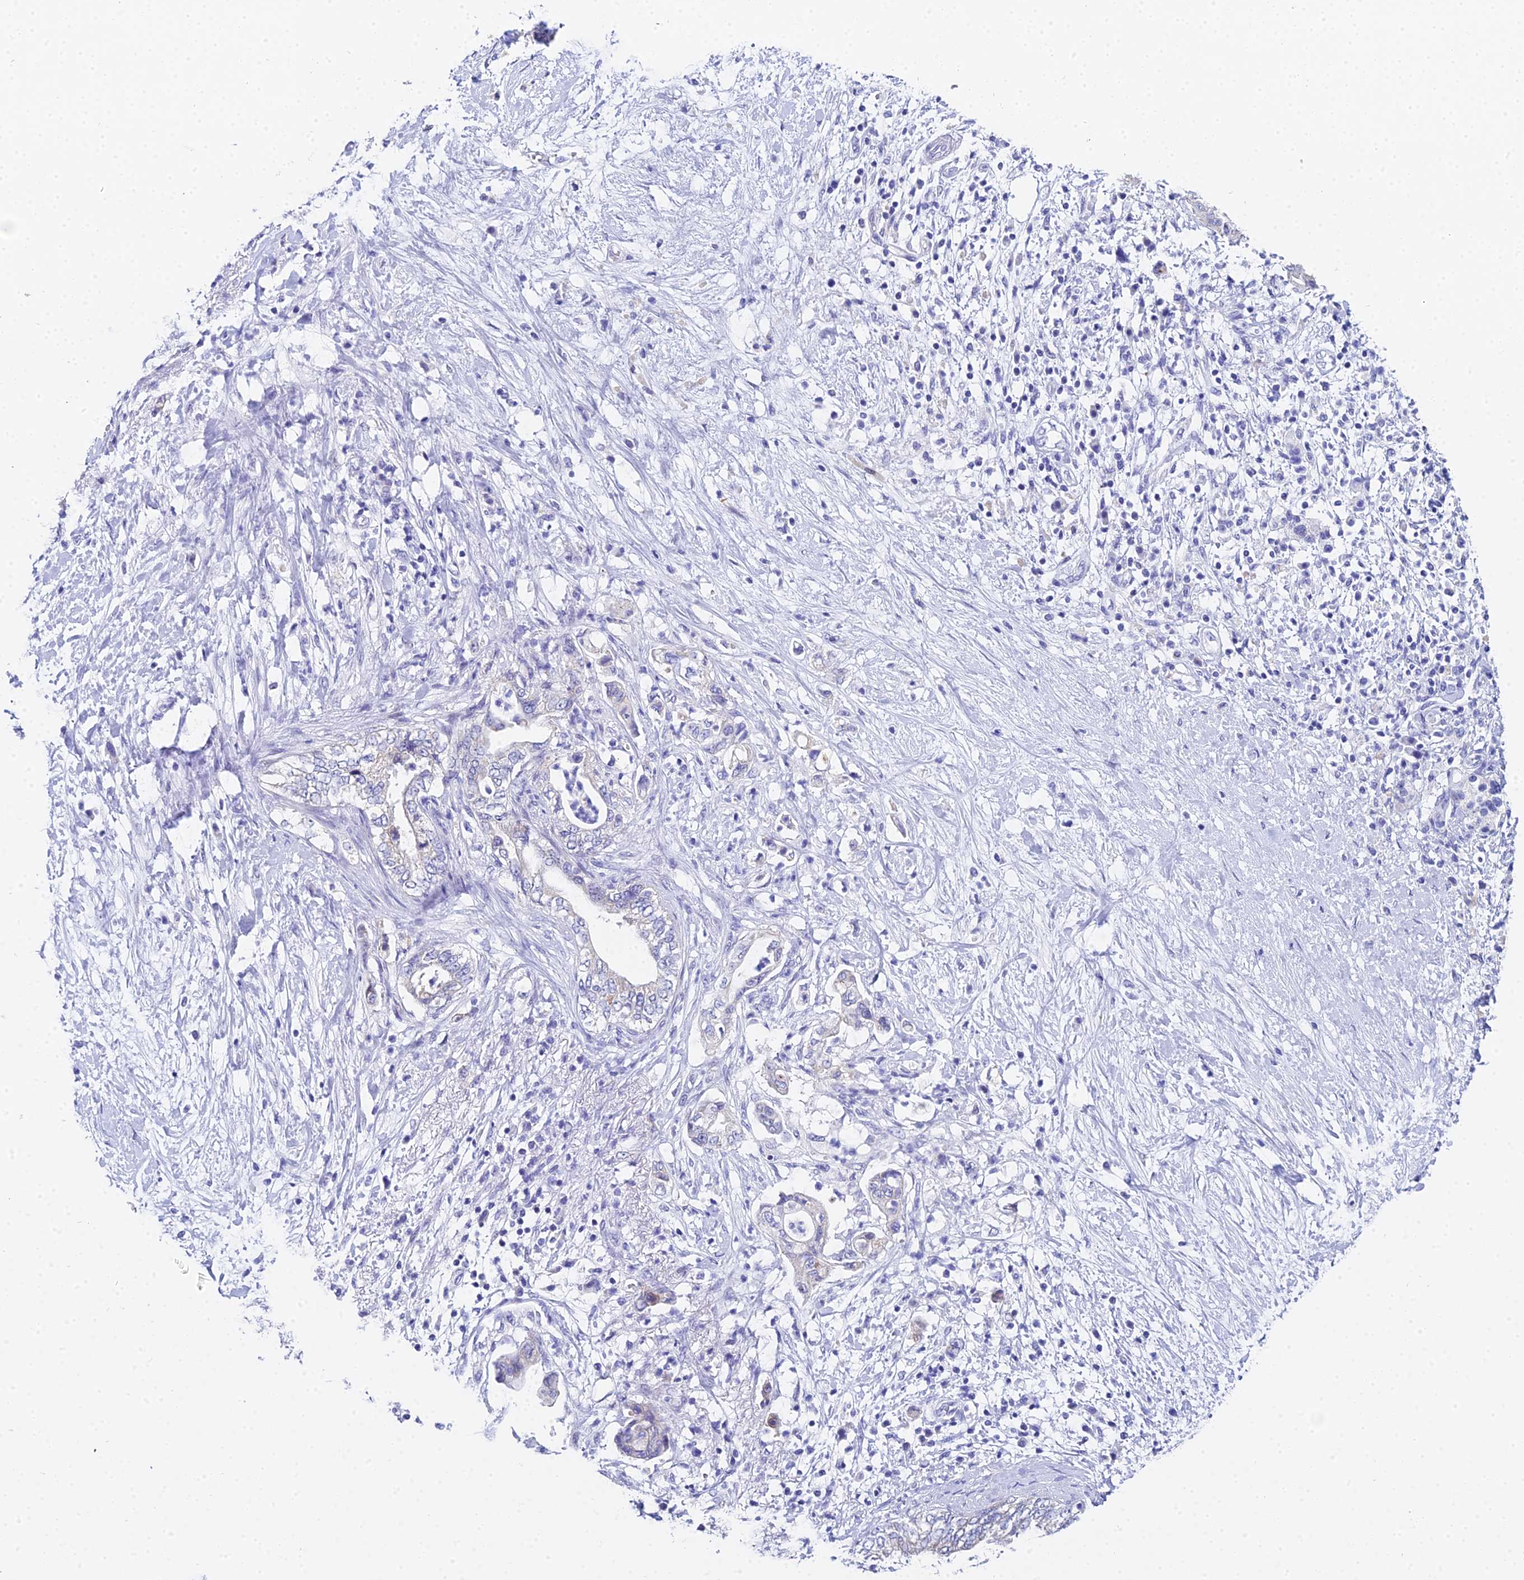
{"staining": {"intensity": "negative", "quantity": "none", "location": "none"}, "tissue": "pancreatic cancer", "cell_type": "Tumor cells", "image_type": "cancer", "snomed": [{"axis": "morphology", "description": "Adenocarcinoma, NOS"}, {"axis": "topography", "description": "Pancreas"}], "caption": "Immunohistochemistry (IHC) of human adenocarcinoma (pancreatic) displays no positivity in tumor cells.", "gene": "OCM", "patient": {"sex": "female", "age": 73}}